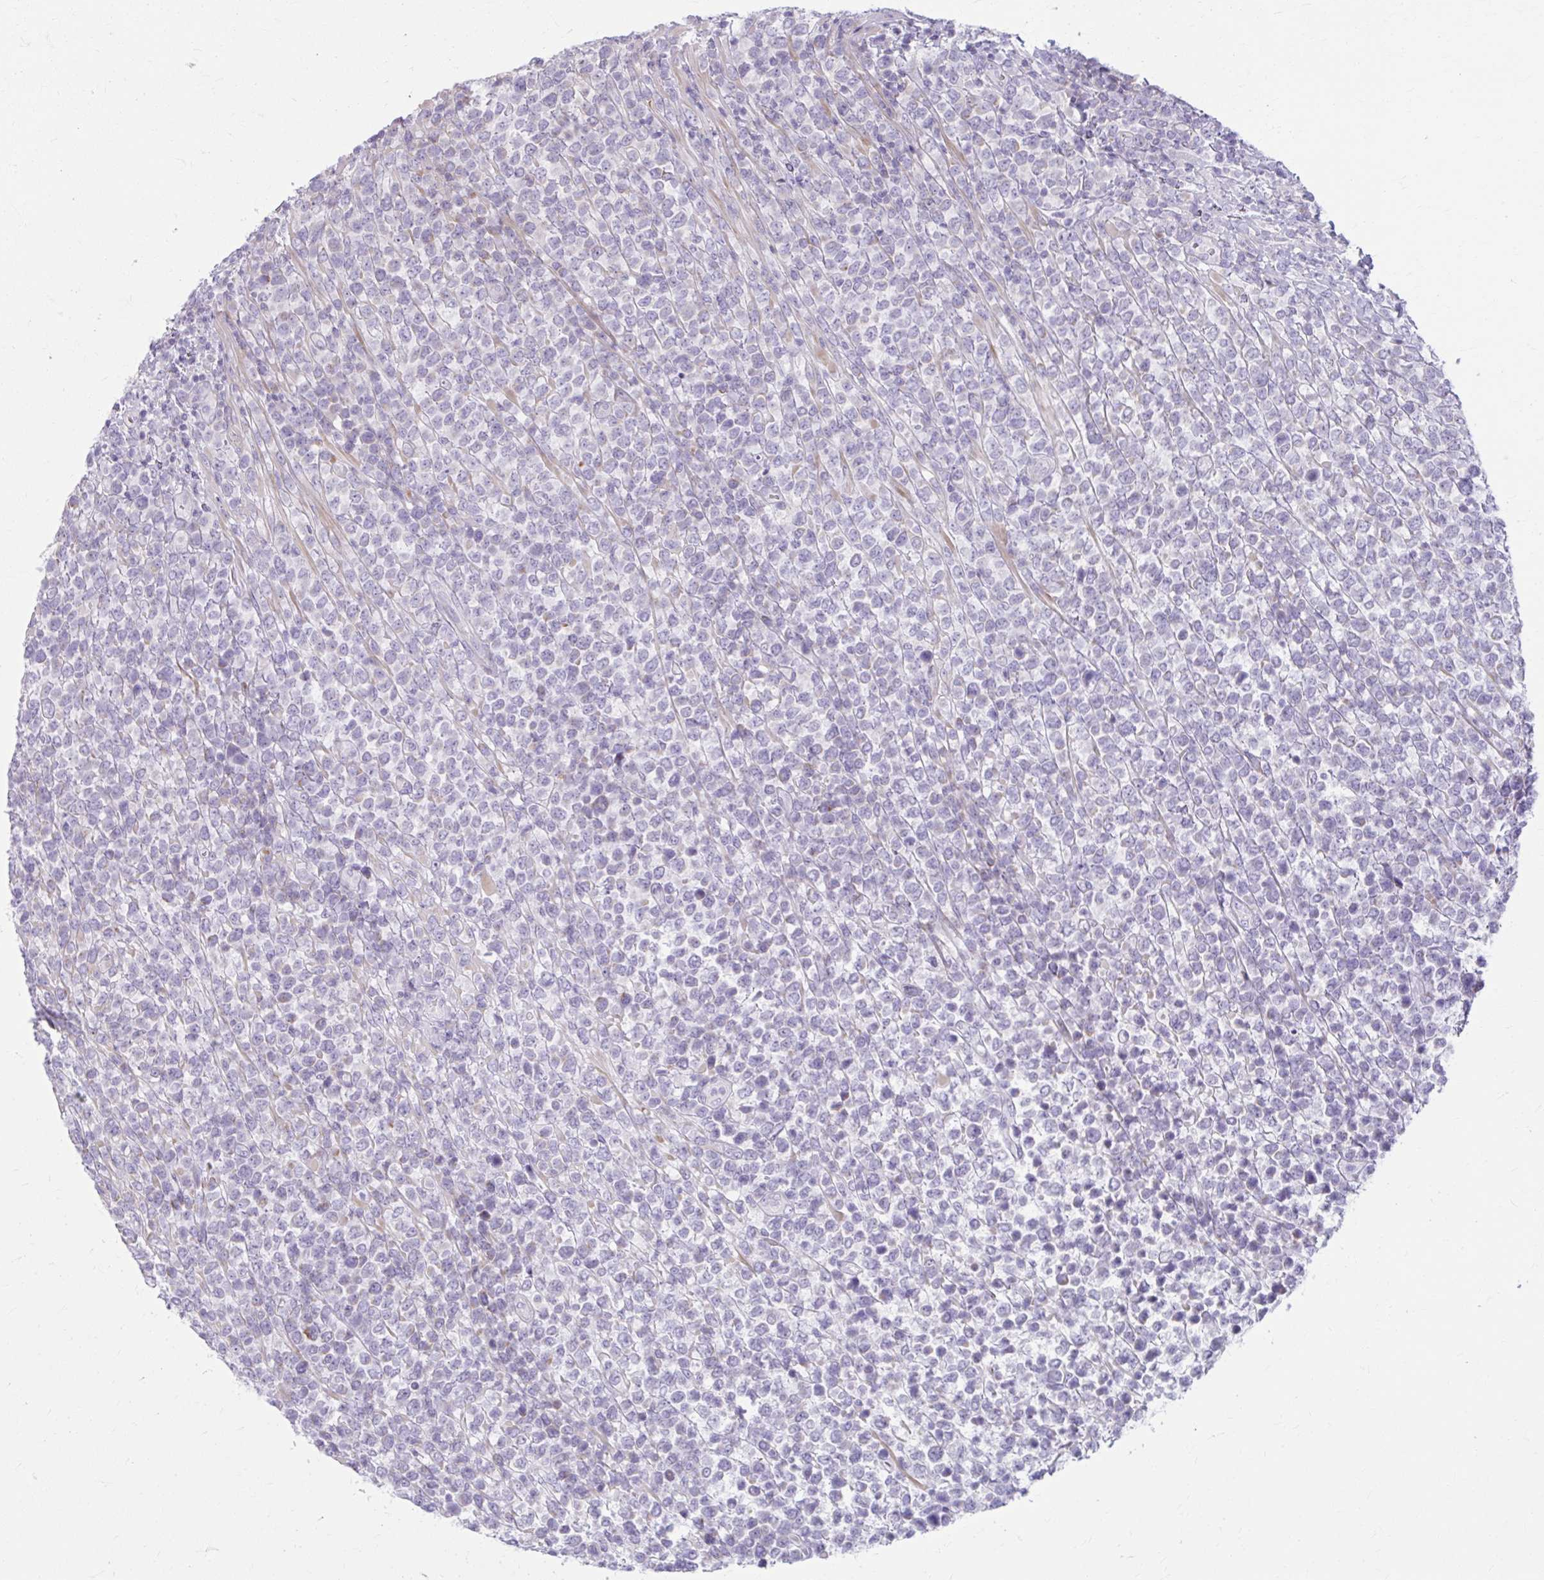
{"staining": {"intensity": "negative", "quantity": "none", "location": "none"}, "tissue": "lymphoma", "cell_type": "Tumor cells", "image_type": "cancer", "snomed": [{"axis": "morphology", "description": "Malignant lymphoma, non-Hodgkin's type, High grade"}, {"axis": "topography", "description": "Soft tissue"}], "caption": "Tumor cells are negative for protein expression in human lymphoma.", "gene": "MSMO1", "patient": {"sex": "female", "age": 56}}